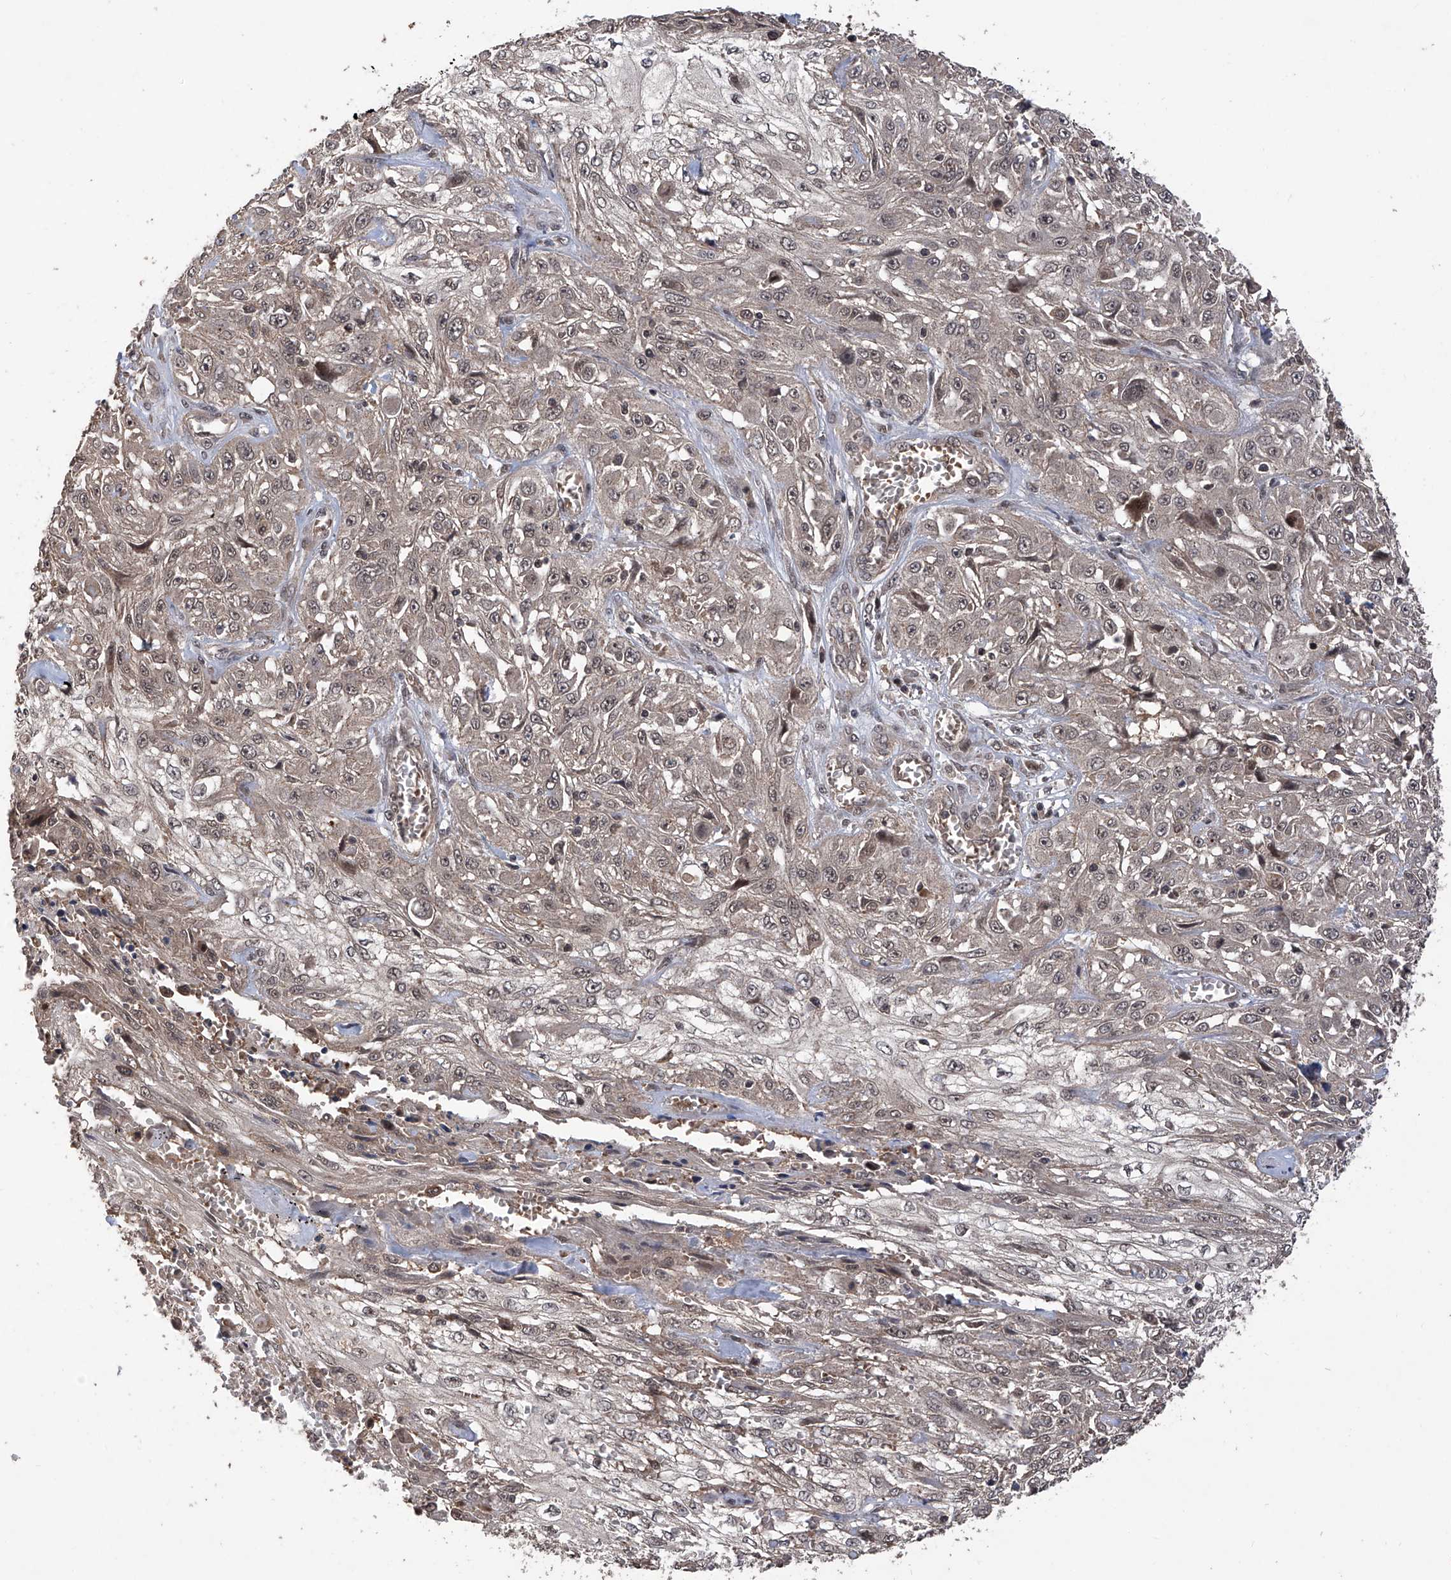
{"staining": {"intensity": "weak", "quantity": "25%-75%", "location": "nuclear"}, "tissue": "skin cancer", "cell_type": "Tumor cells", "image_type": "cancer", "snomed": [{"axis": "morphology", "description": "Squamous cell carcinoma, NOS"}, {"axis": "morphology", "description": "Squamous cell carcinoma, metastatic, NOS"}, {"axis": "topography", "description": "Skin"}, {"axis": "topography", "description": "Lymph node"}], "caption": "Skin metastatic squamous cell carcinoma tissue exhibits weak nuclear positivity in about 25%-75% of tumor cells, visualized by immunohistochemistry. The staining was performed using DAB (3,3'-diaminobenzidine) to visualize the protein expression in brown, while the nuclei were stained in blue with hematoxylin (Magnification: 20x).", "gene": "LYSMD4", "patient": {"sex": "male", "age": 75}}